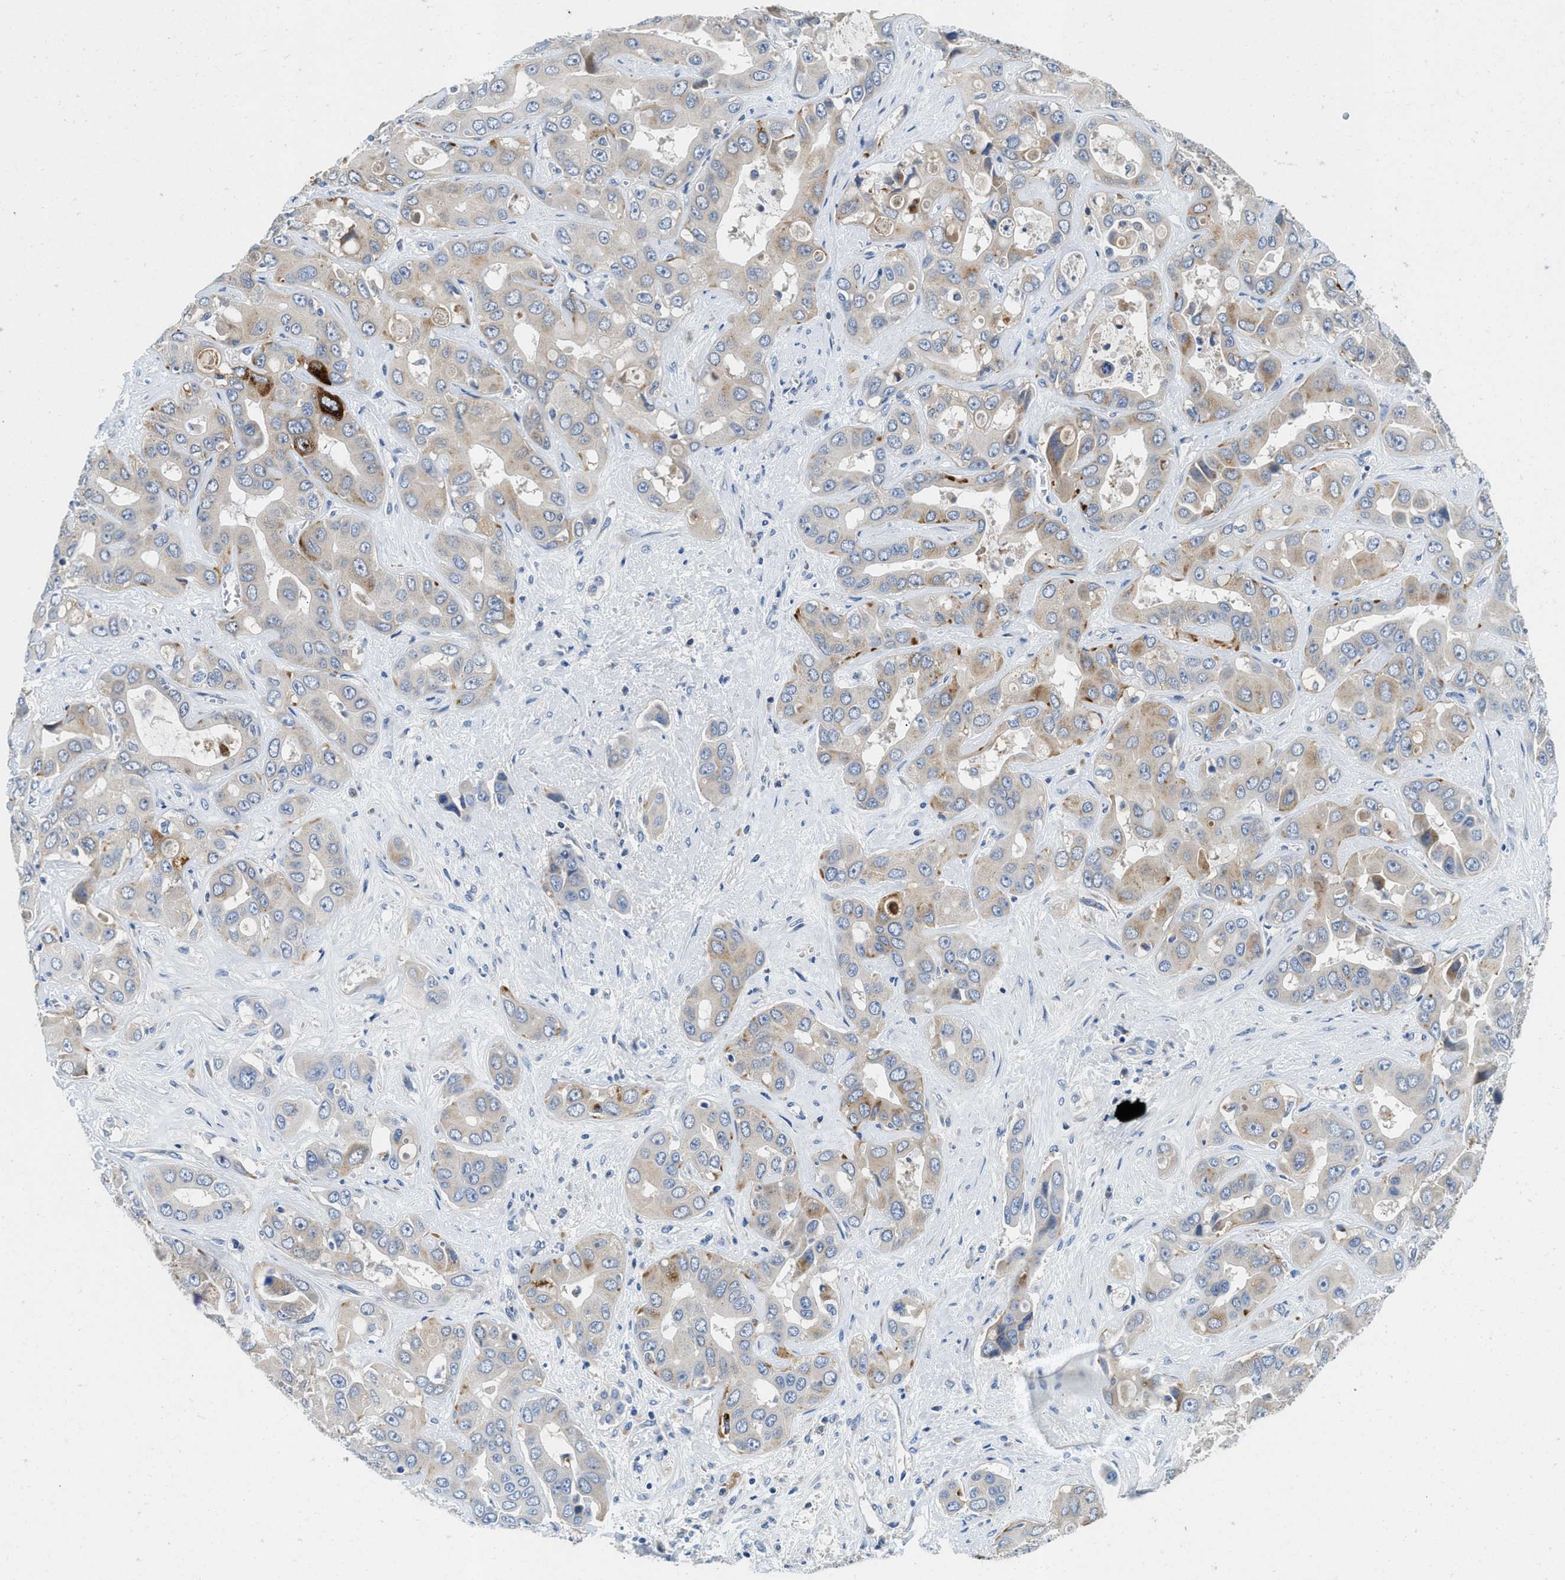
{"staining": {"intensity": "moderate", "quantity": "<25%", "location": "cytoplasmic/membranous"}, "tissue": "liver cancer", "cell_type": "Tumor cells", "image_type": "cancer", "snomed": [{"axis": "morphology", "description": "Cholangiocarcinoma"}, {"axis": "topography", "description": "Liver"}], "caption": "Immunohistochemical staining of human liver cancer (cholangiocarcinoma) reveals low levels of moderate cytoplasmic/membranous staining in approximately <25% of tumor cells. The protein of interest is shown in brown color, while the nuclei are stained blue.", "gene": "TSPAN3", "patient": {"sex": "female", "age": 52}}